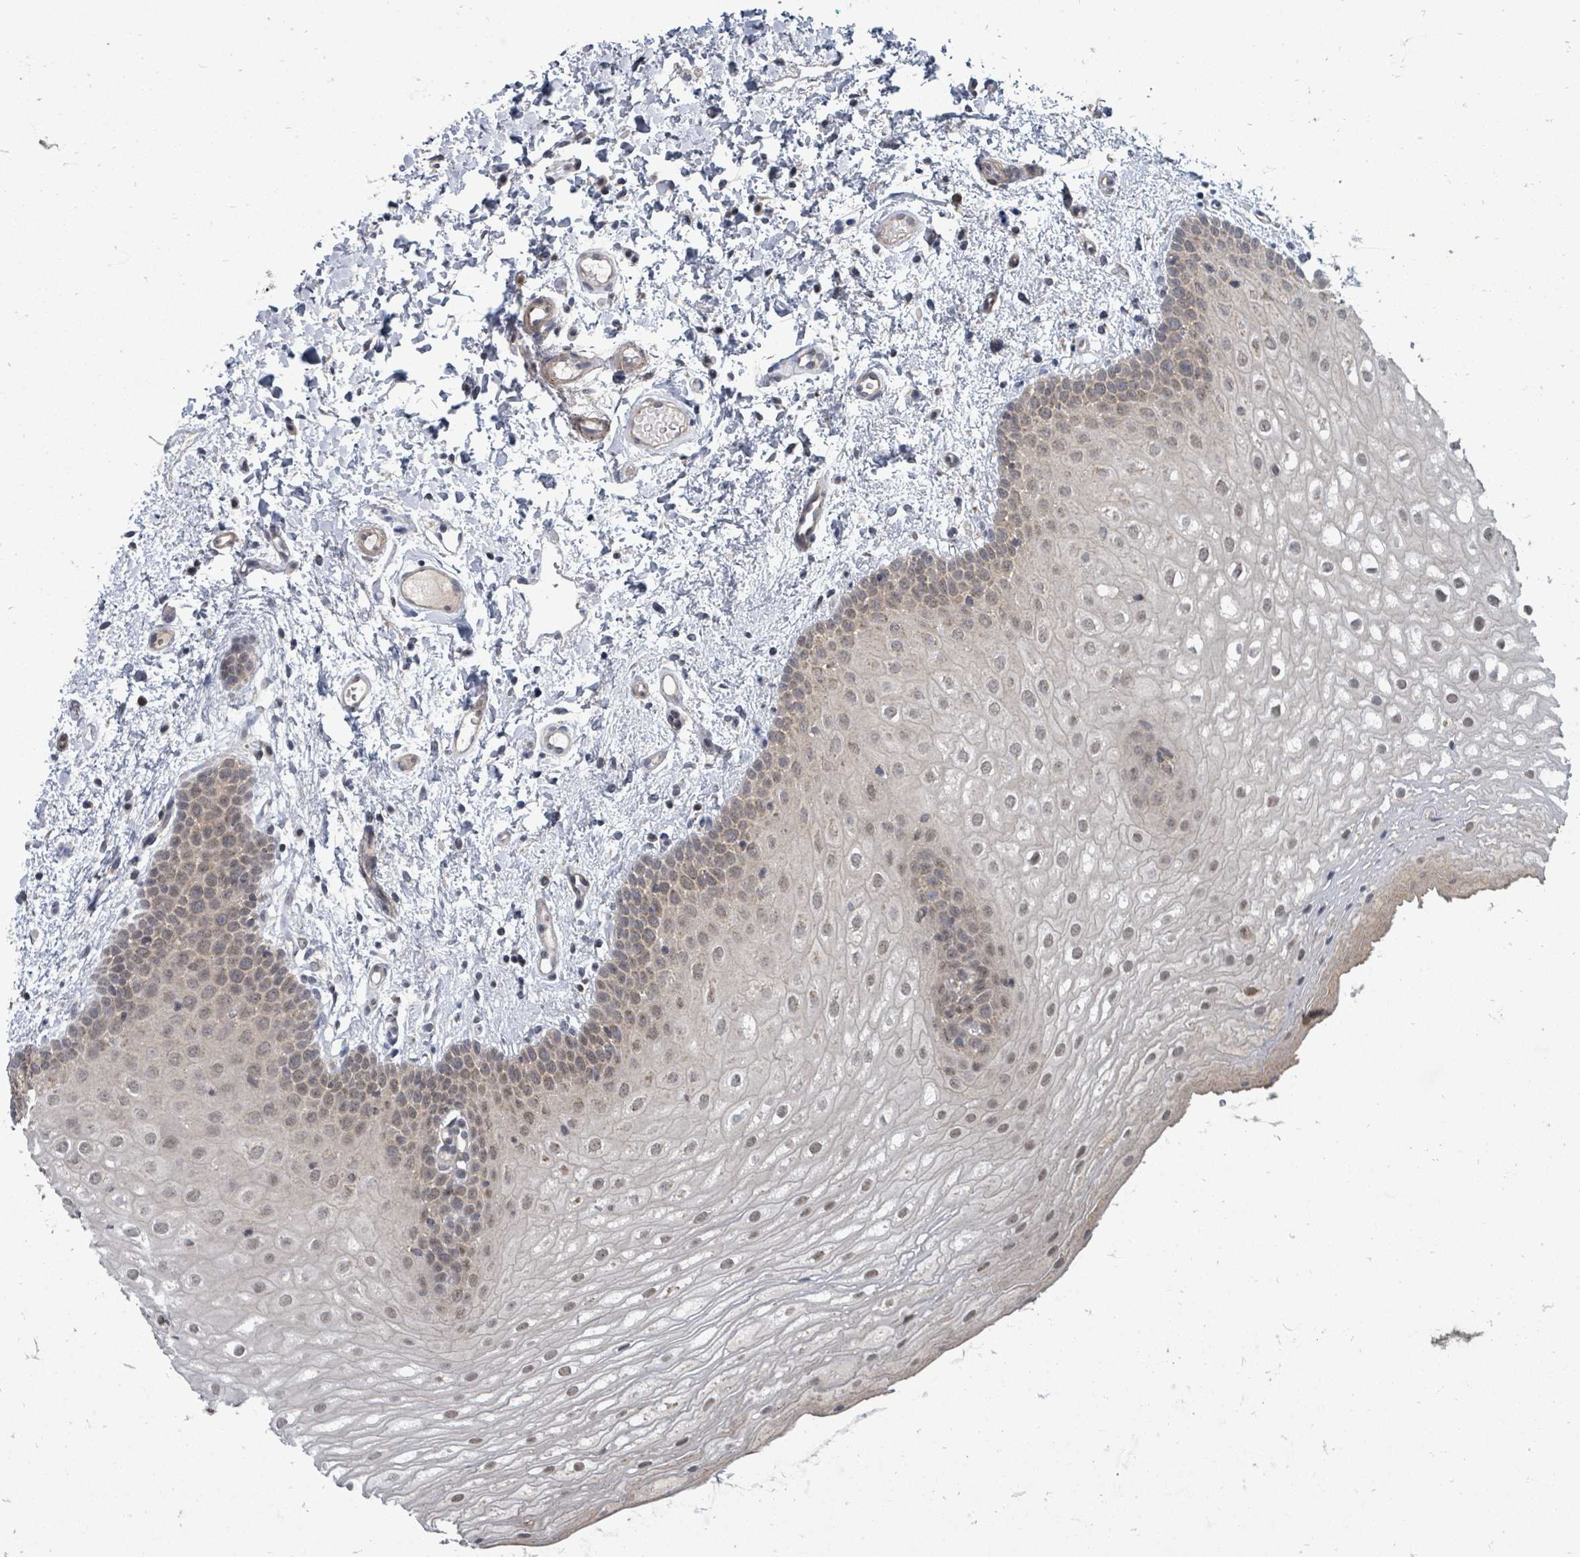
{"staining": {"intensity": "weak", "quantity": "25%-75%", "location": "cytoplasmic/membranous,nuclear"}, "tissue": "oral mucosa", "cell_type": "Squamous epithelial cells", "image_type": "normal", "snomed": [{"axis": "morphology", "description": "Normal tissue, NOS"}, {"axis": "topography", "description": "Oral tissue"}], "caption": "Immunohistochemistry of benign oral mucosa demonstrates low levels of weak cytoplasmic/membranous,nuclear staining in about 25%-75% of squamous epithelial cells. Immunohistochemistry stains the protein in brown and the nuclei are stained blue.", "gene": "MAGOHB", "patient": {"sex": "female", "age": 54}}